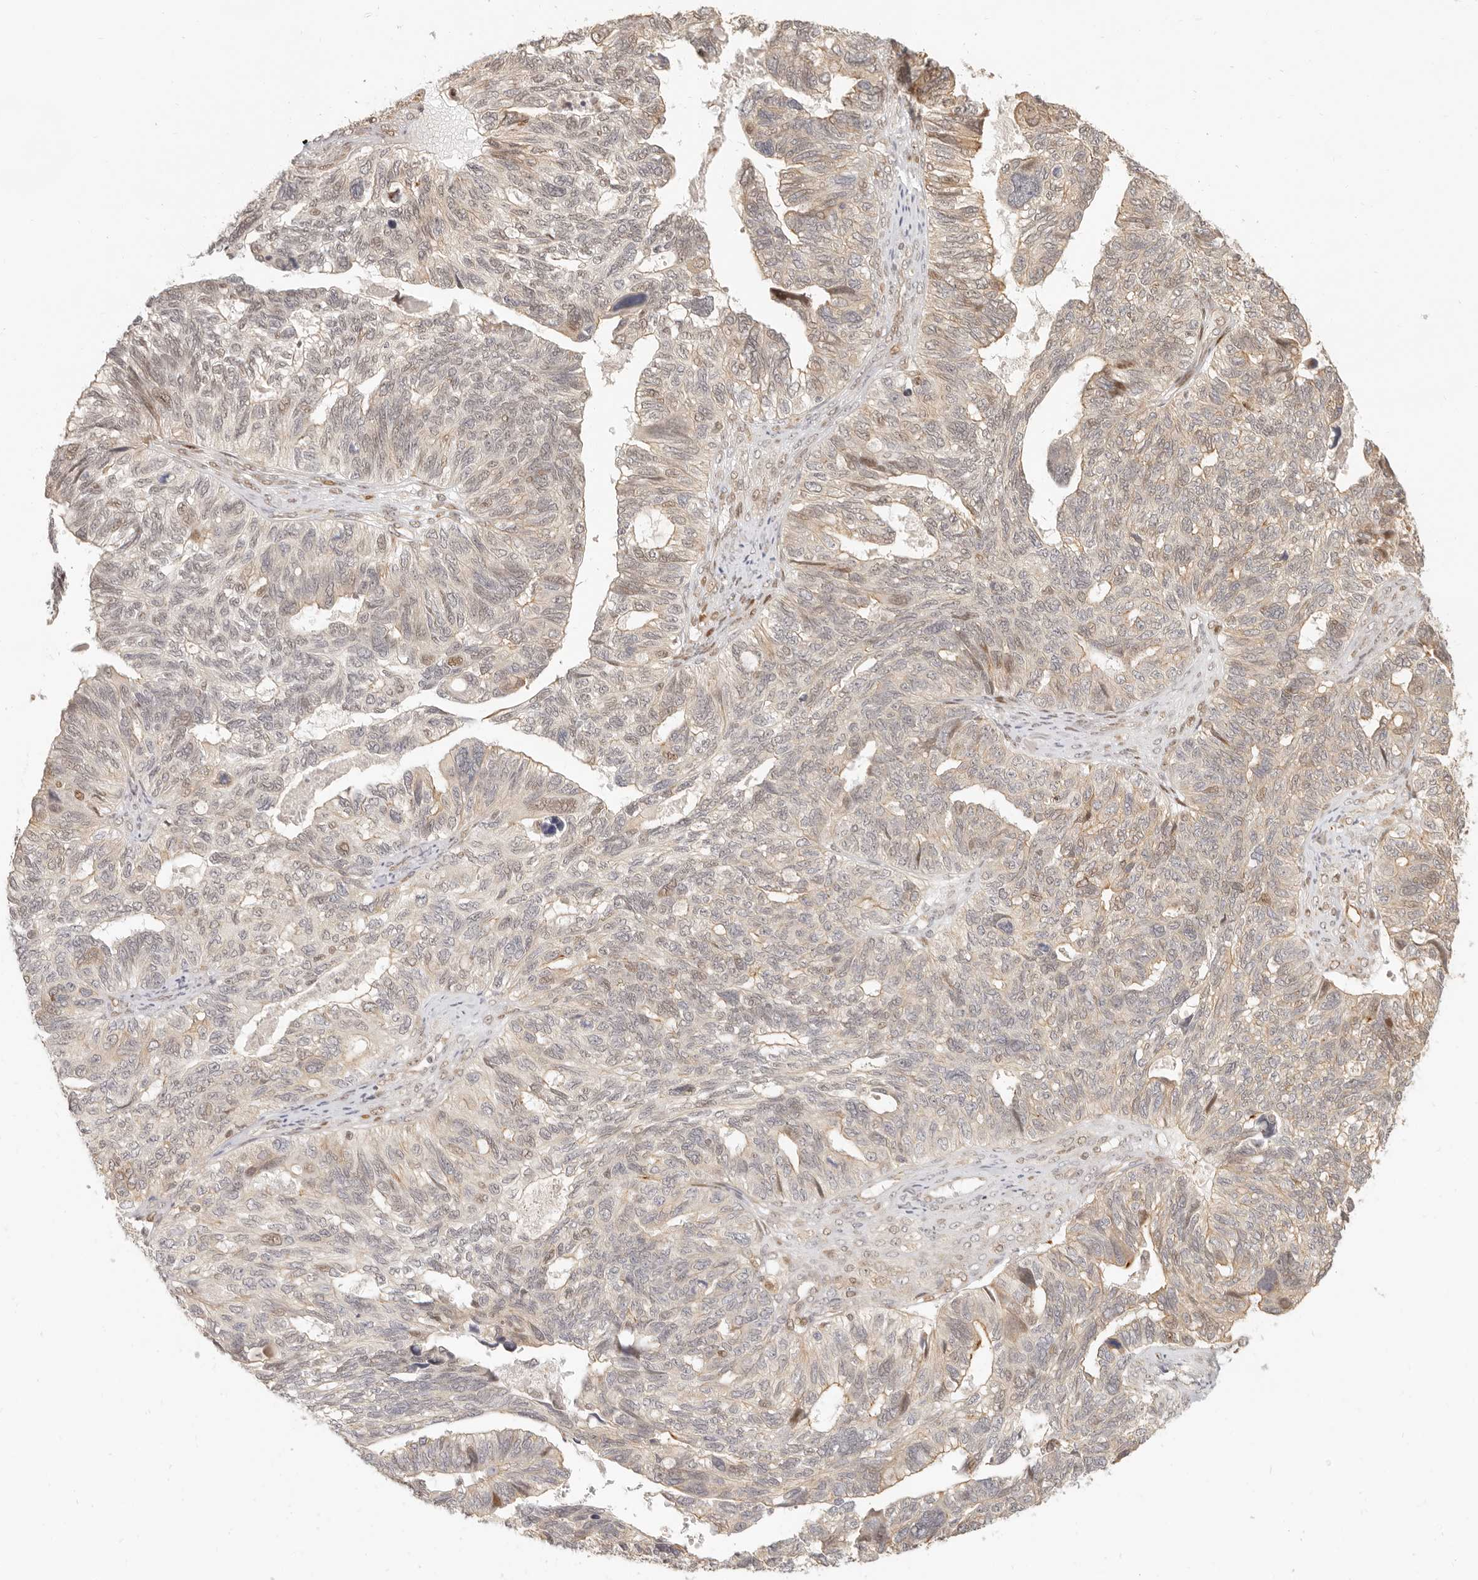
{"staining": {"intensity": "weak", "quantity": "<25%", "location": "cytoplasmic/membranous"}, "tissue": "ovarian cancer", "cell_type": "Tumor cells", "image_type": "cancer", "snomed": [{"axis": "morphology", "description": "Cystadenocarcinoma, serous, NOS"}, {"axis": "topography", "description": "Ovary"}], "caption": "Serous cystadenocarcinoma (ovarian) was stained to show a protein in brown. There is no significant positivity in tumor cells.", "gene": "TUFT1", "patient": {"sex": "female", "age": 79}}